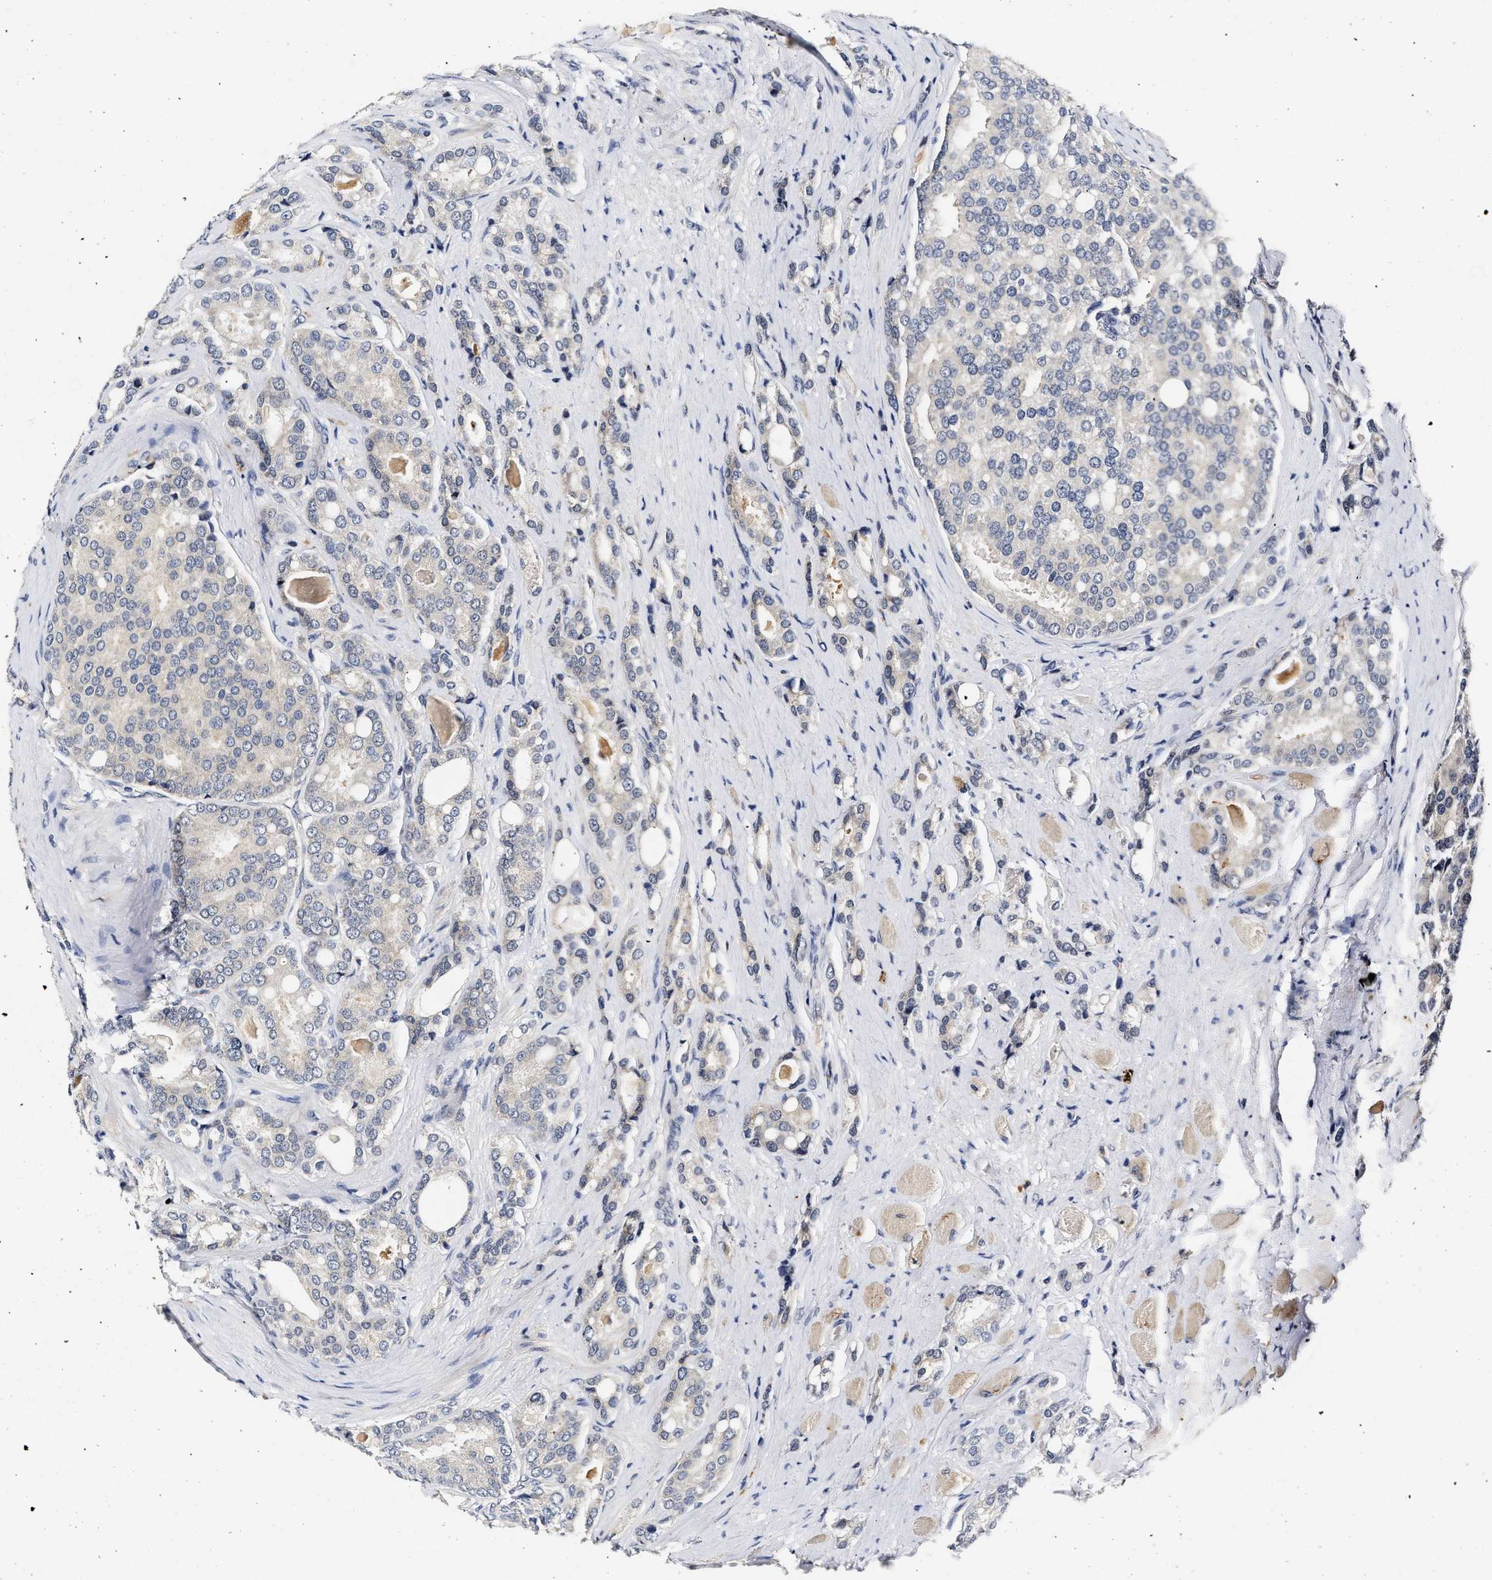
{"staining": {"intensity": "negative", "quantity": "none", "location": "none"}, "tissue": "prostate cancer", "cell_type": "Tumor cells", "image_type": "cancer", "snomed": [{"axis": "morphology", "description": "Adenocarcinoma, High grade"}, {"axis": "topography", "description": "Prostate"}], "caption": "There is no significant positivity in tumor cells of prostate cancer.", "gene": "RINT1", "patient": {"sex": "male", "age": 50}}